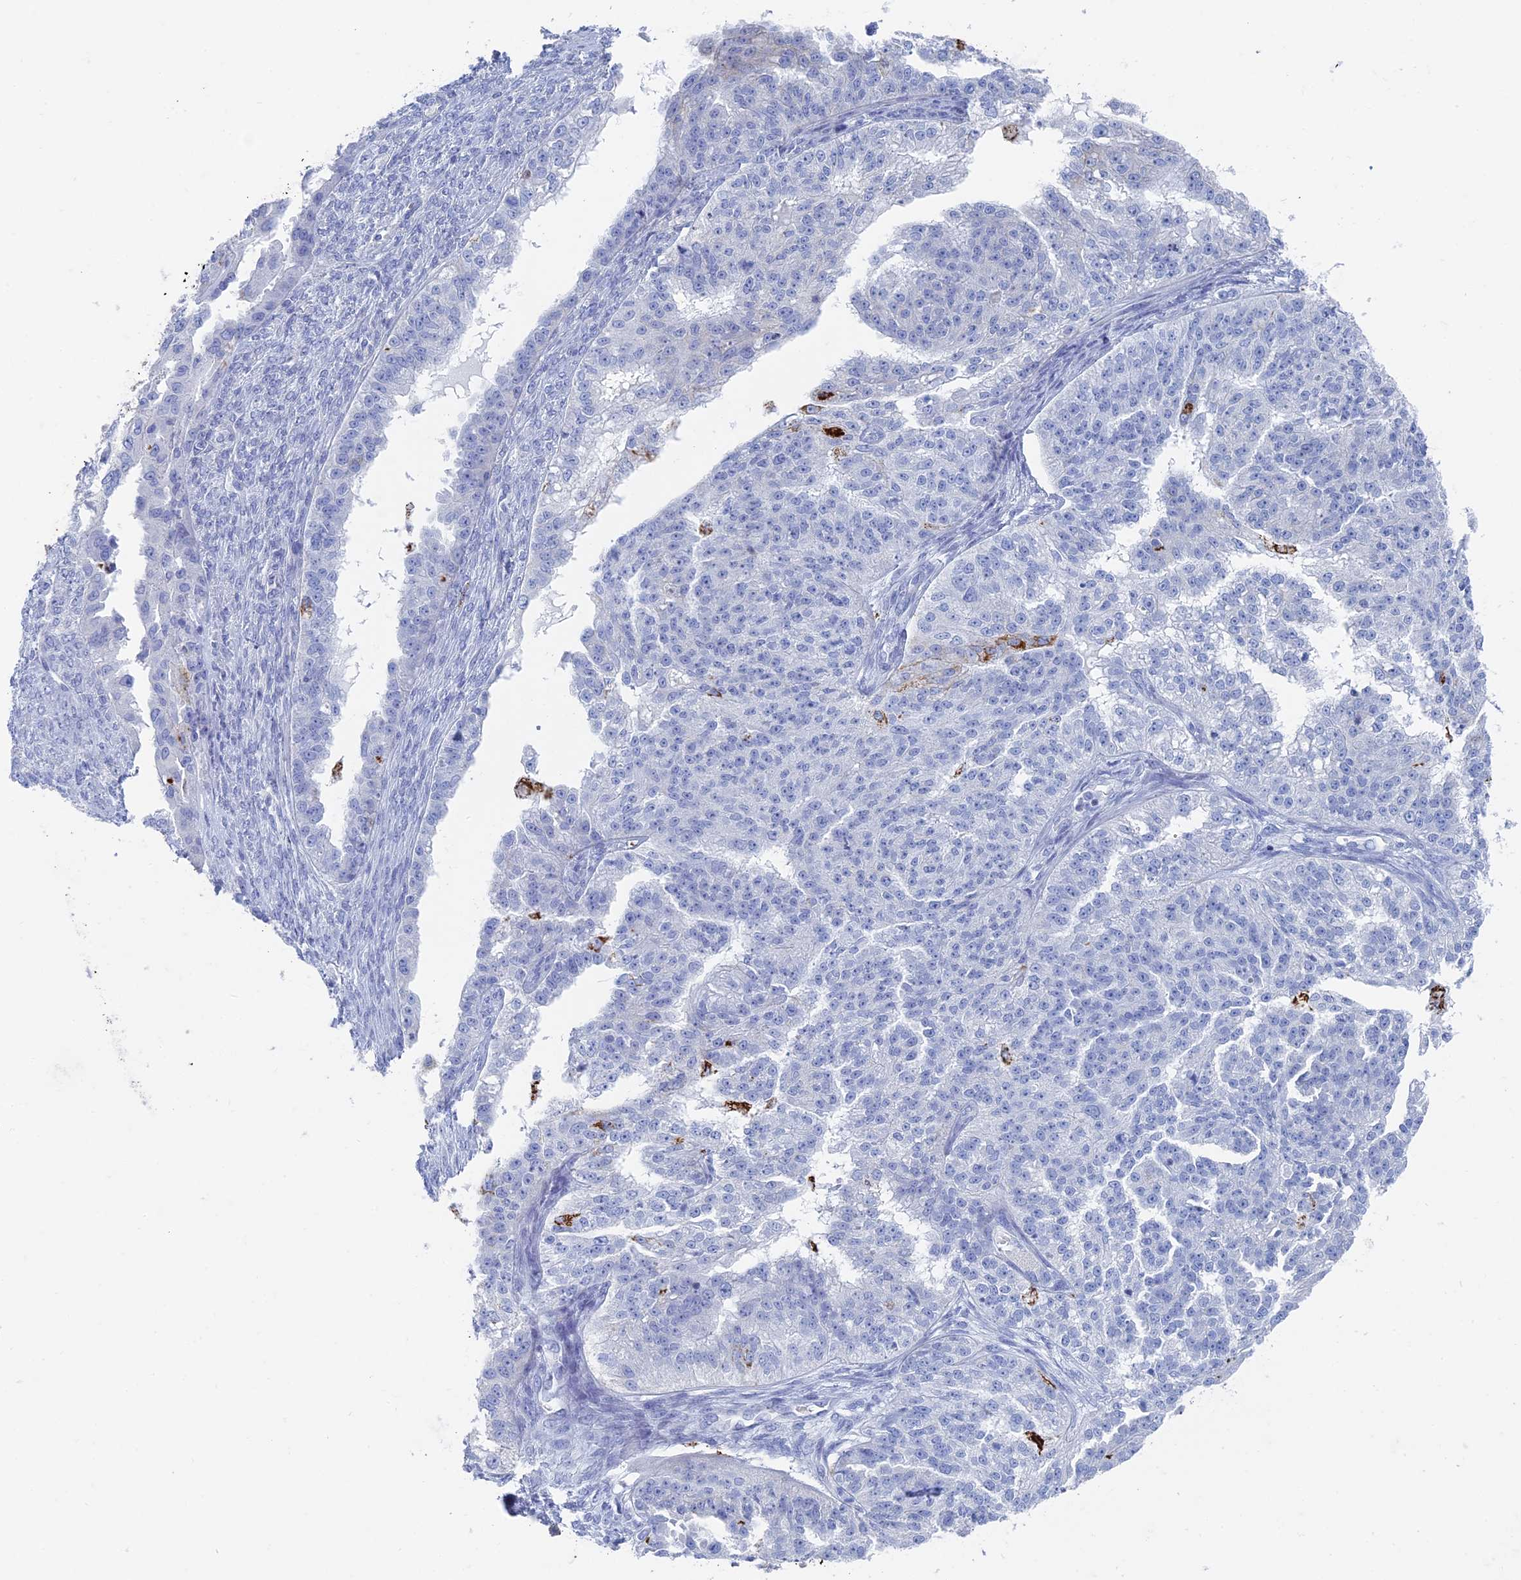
{"staining": {"intensity": "negative", "quantity": "none", "location": "none"}, "tissue": "ovarian cancer", "cell_type": "Tumor cells", "image_type": "cancer", "snomed": [{"axis": "morphology", "description": "Cystadenocarcinoma, serous, NOS"}, {"axis": "topography", "description": "Ovary"}], "caption": "Immunohistochemistry histopathology image of neoplastic tissue: serous cystadenocarcinoma (ovarian) stained with DAB reveals no significant protein staining in tumor cells.", "gene": "ALMS1", "patient": {"sex": "female", "age": 58}}